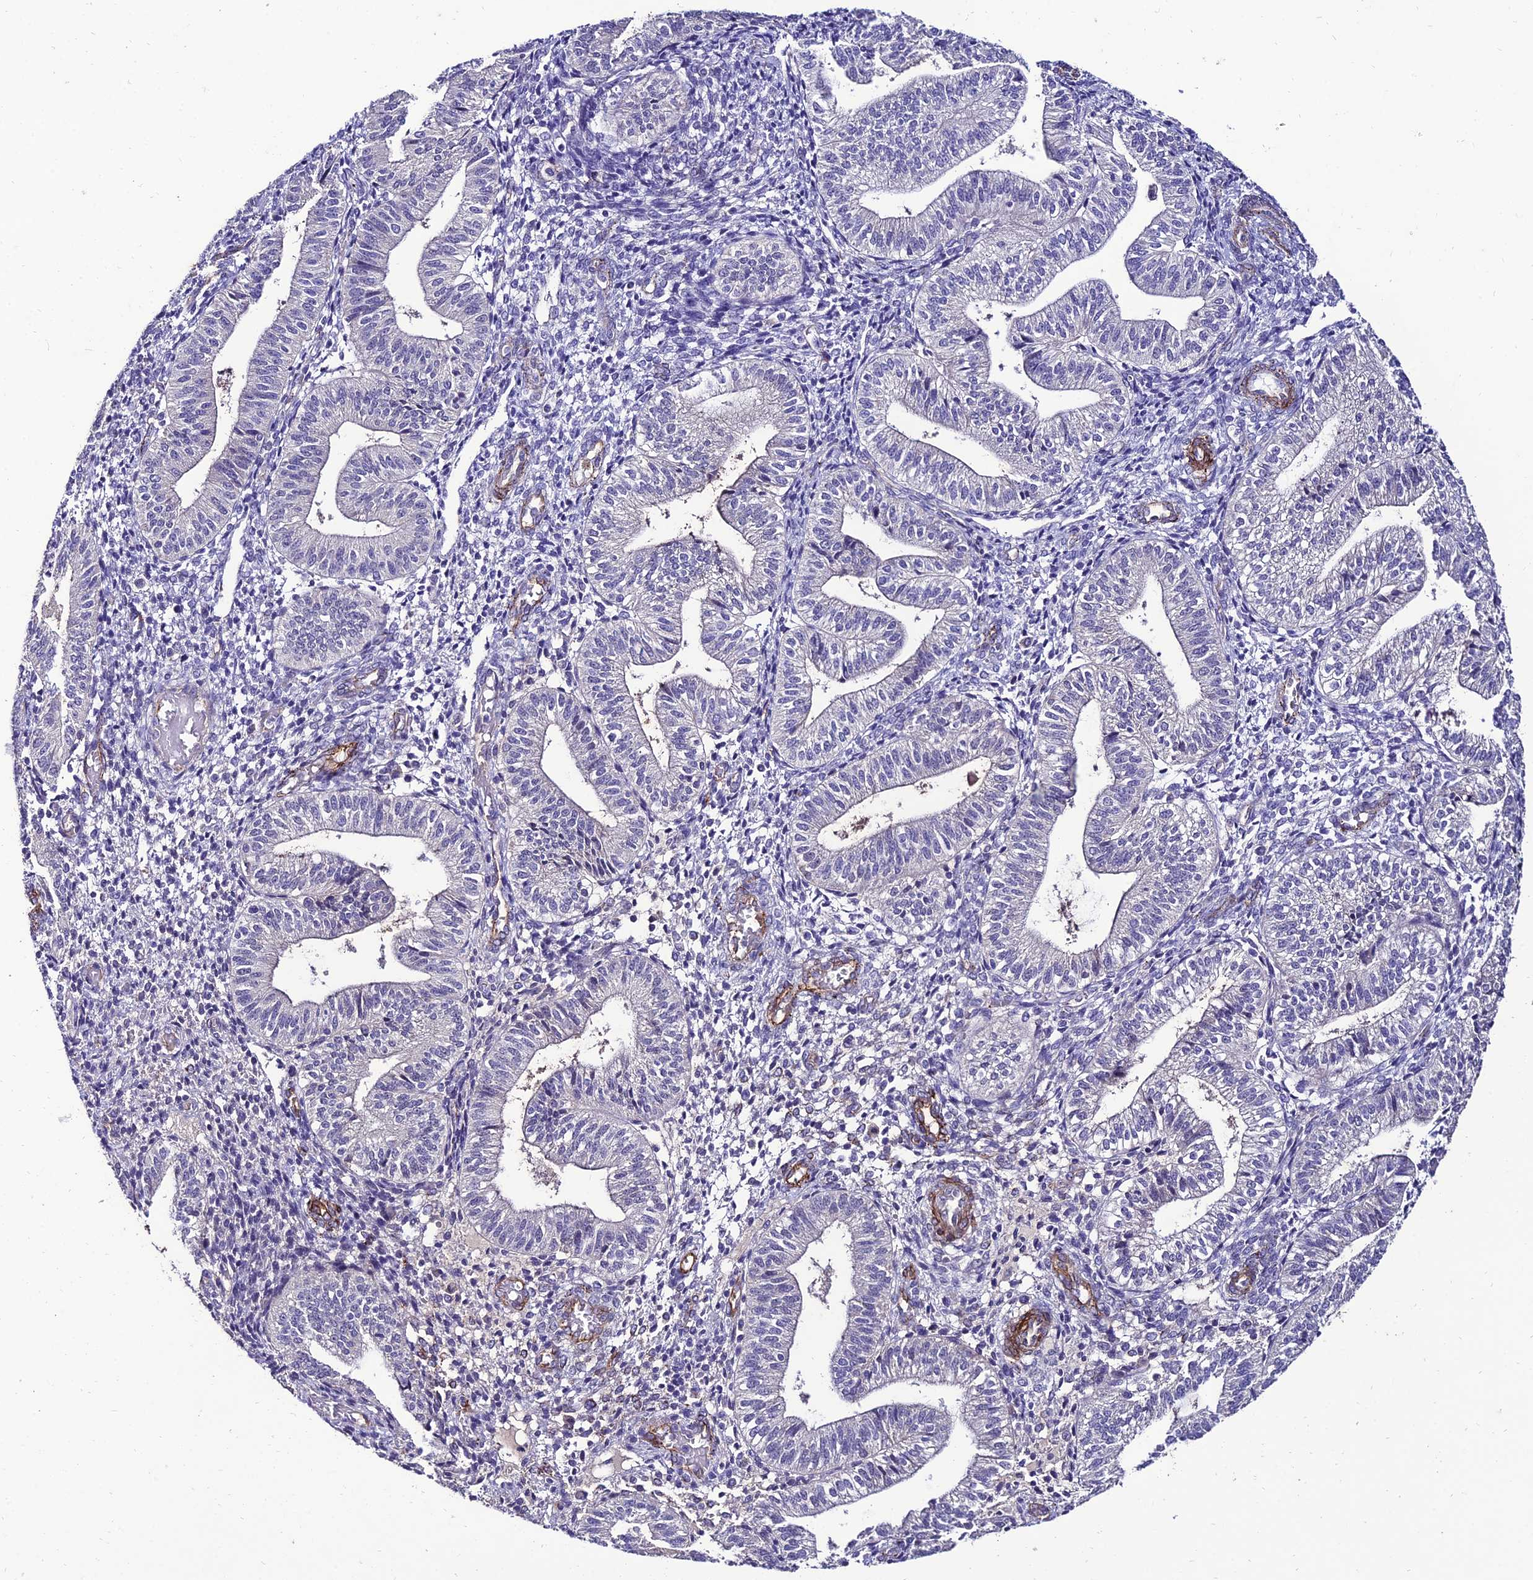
{"staining": {"intensity": "negative", "quantity": "none", "location": "none"}, "tissue": "endometrium", "cell_type": "Cells in endometrial stroma", "image_type": "normal", "snomed": [{"axis": "morphology", "description": "Normal tissue, NOS"}, {"axis": "topography", "description": "Endometrium"}], "caption": "An IHC histopathology image of unremarkable endometrium is shown. There is no staining in cells in endometrial stroma of endometrium. (Immunohistochemistry, brightfield microscopy, high magnification).", "gene": "ALDH3B2", "patient": {"sex": "female", "age": 34}}